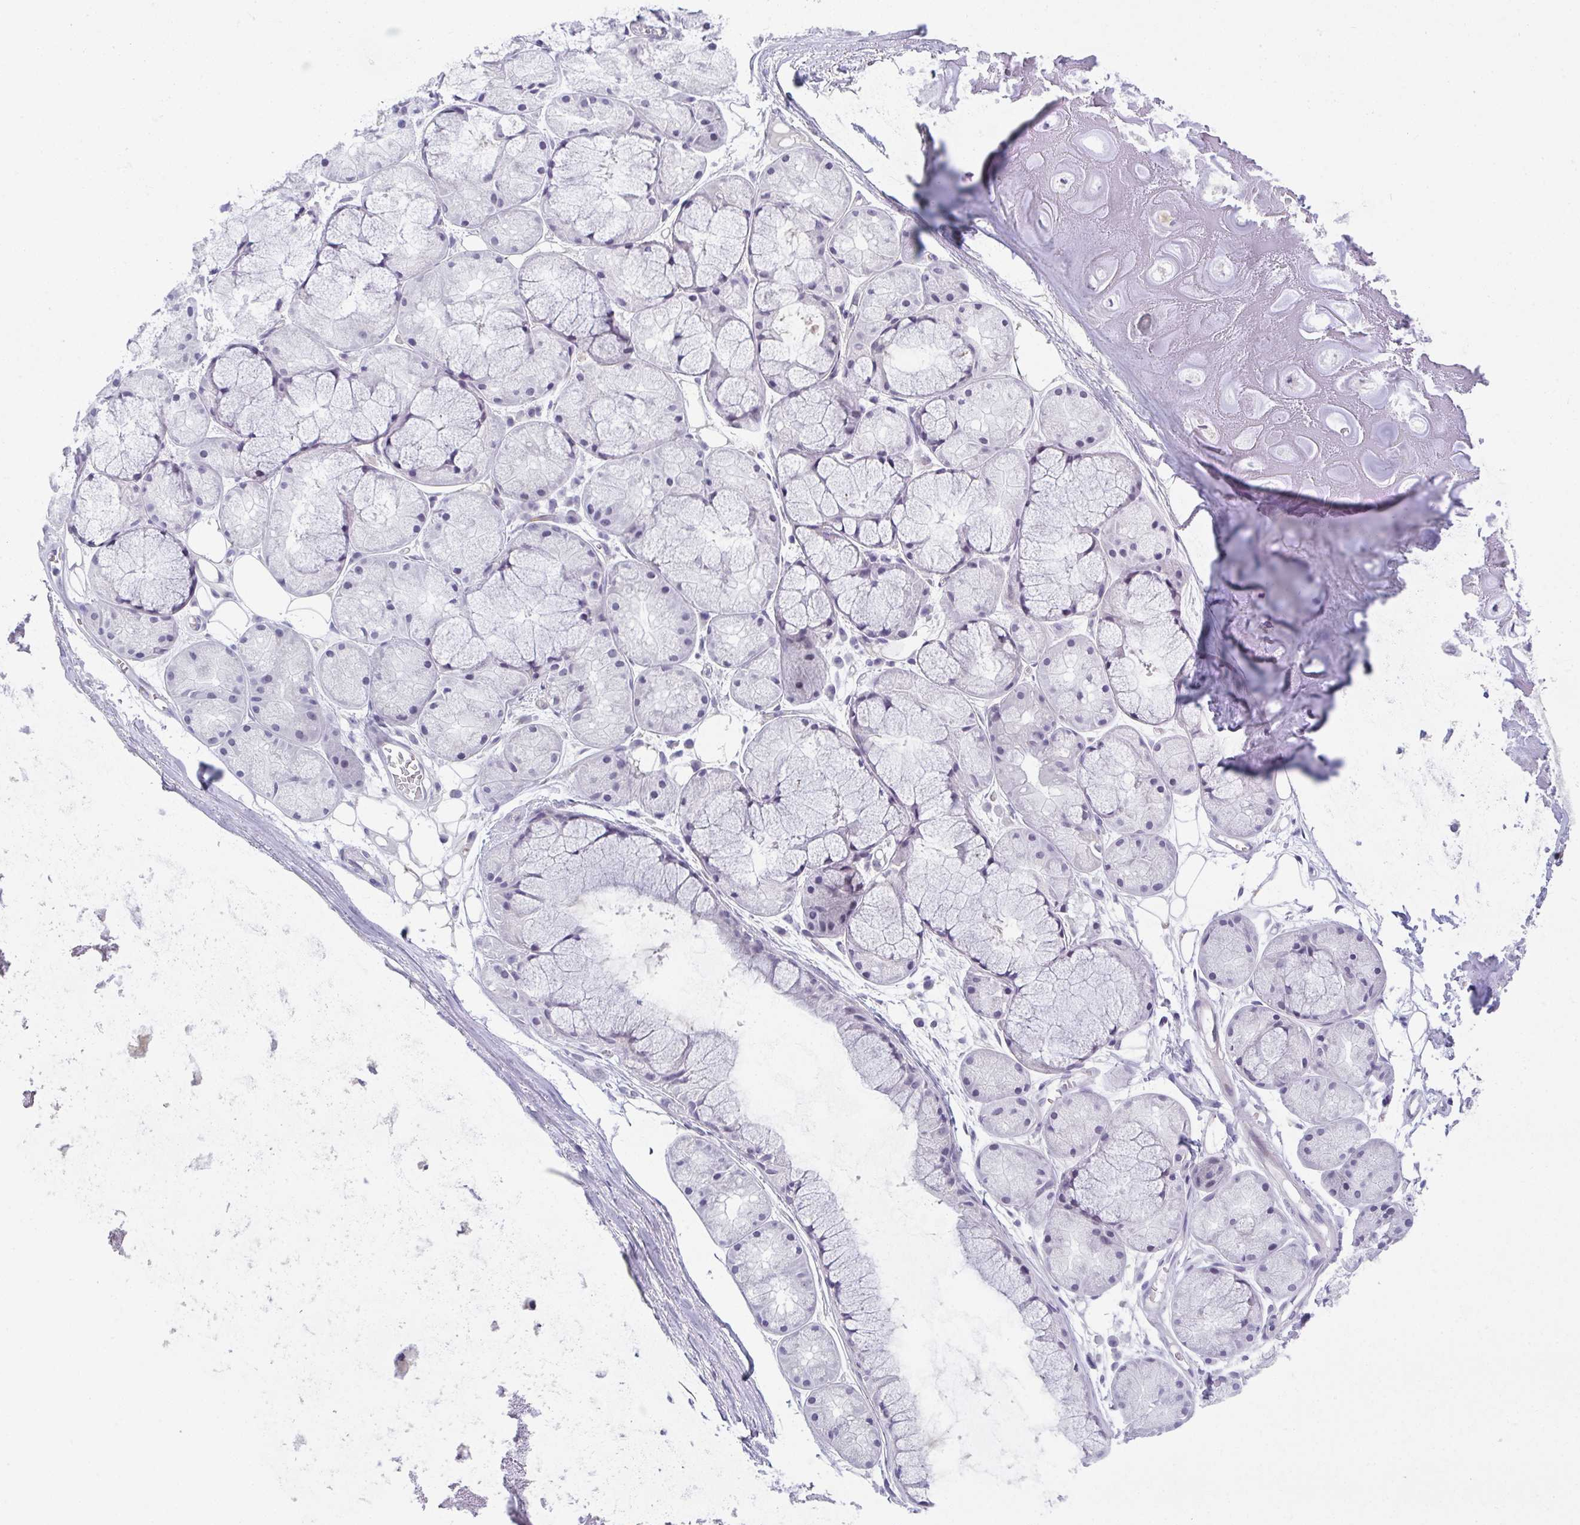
{"staining": {"intensity": "negative", "quantity": "none", "location": "none"}, "tissue": "adipose tissue", "cell_type": "Adipocytes", "image_type": "normal", "snomed": [{"axis": "morphology", "description": "Normal tissue, NOS"}, {"axis": "topography", "description": "Lymph node"}, {"axis": "topography", "description": "Cartilage tissue"}, {"axis": "topography", "description": "Nasopharynx"}], "caption": "This is an immunohistochemistry (IHC) micrograph of unremarkable human adipose tissue. There is no expression in adipocytes.", "gene": "TMEM82", "patient": {"sex": "male", "age": 63}}